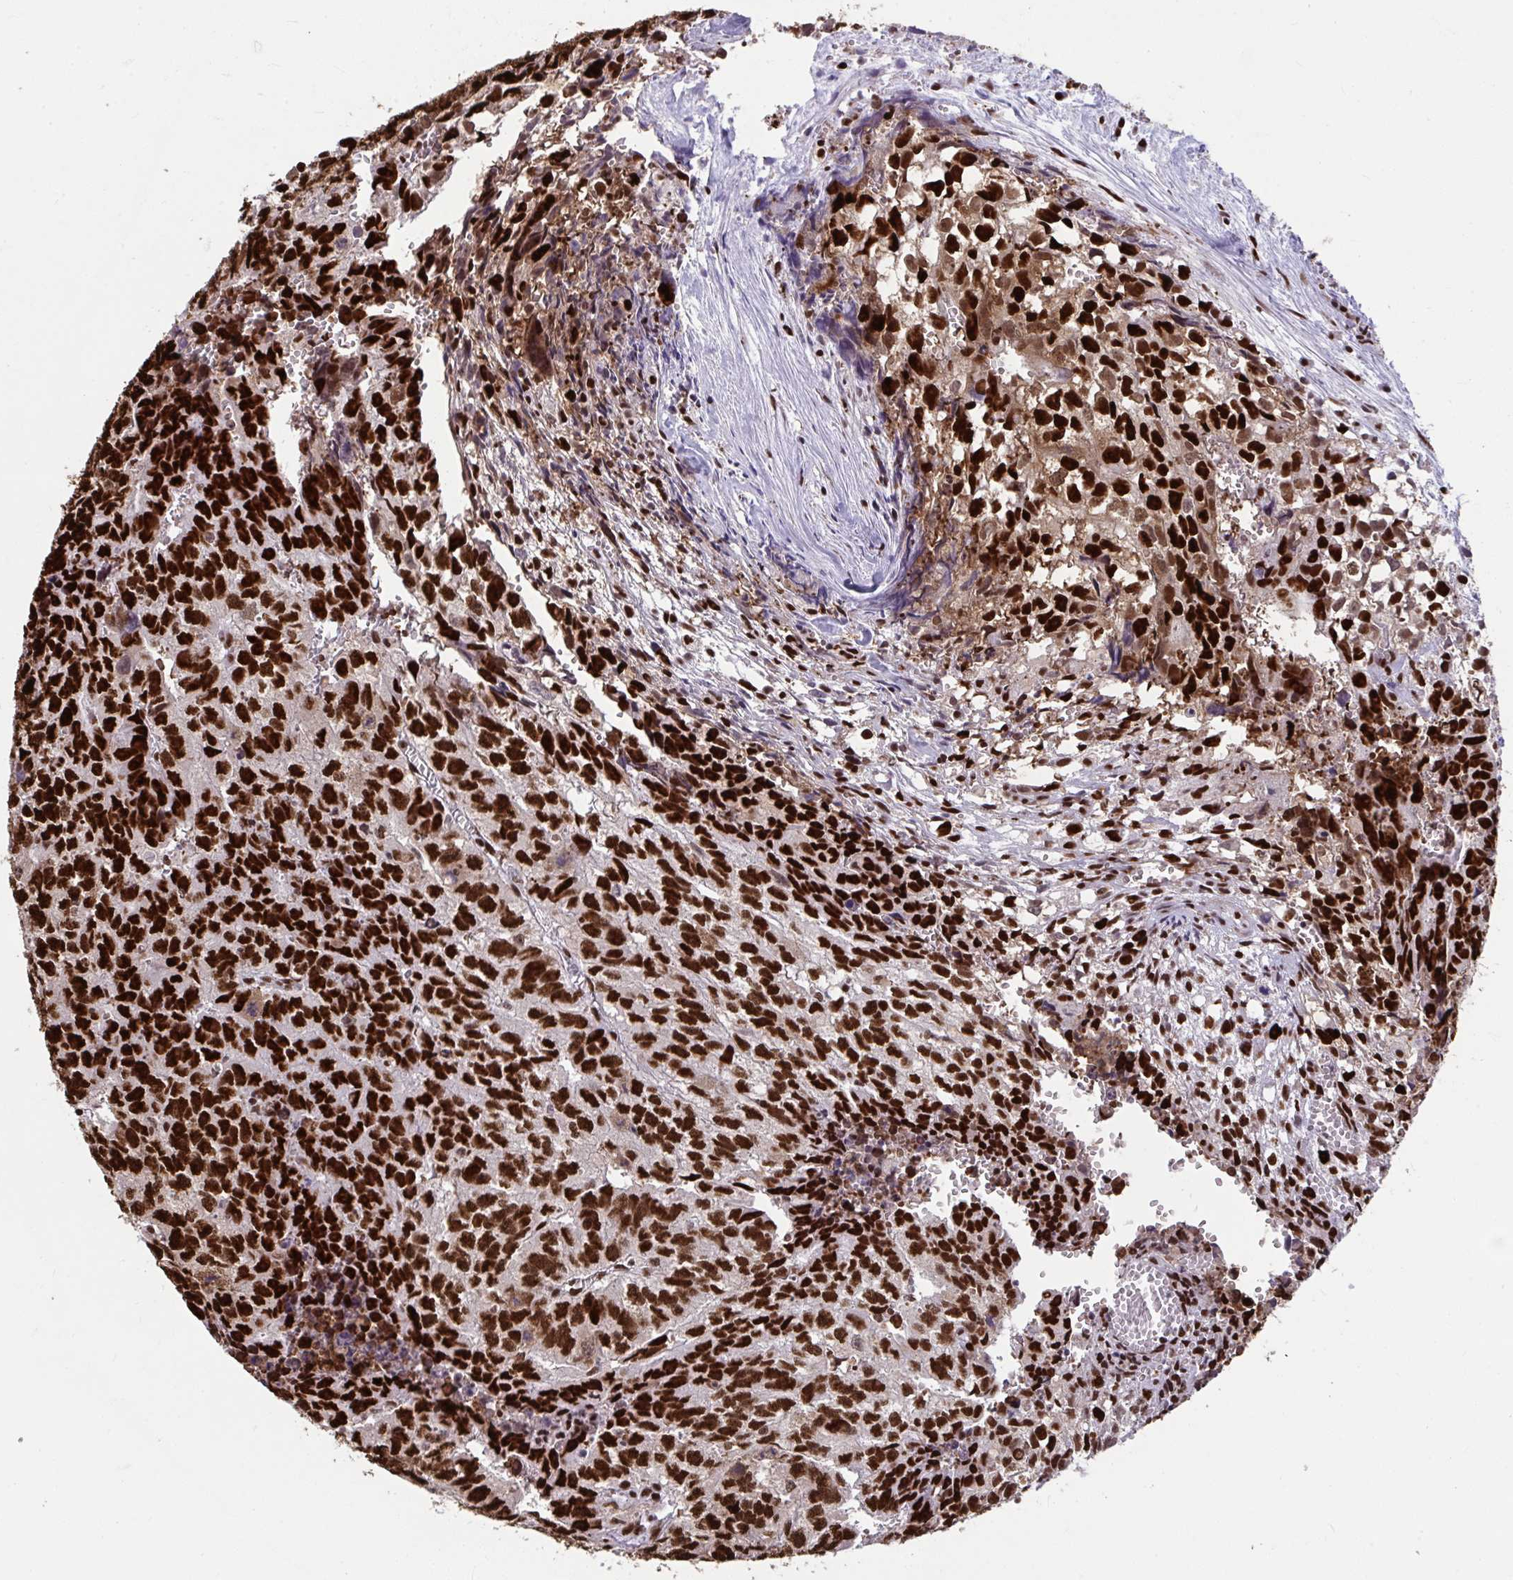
{"staining": {"intensity": "strong", "quantity": ">75%", "location": "nuclear"}, "tissue": "testis cancer", "cell_type": "Tumor cells", "image_type": "cancer", "snomed": [{"axis": "morphology", "description": "Carcinoma, Embryonal, NOS"}, {"axis": "morphology", "description": "Teratoma, malignant, NOS"}, {"axis": "topography", "description": "Testis"}], "caption": "An IHC histopathology image of tumor tissue is shown. Protein staining in brown shows strong nuclear positivity in embryonal carcinoma (testis) within tumor cells.", "gene": "SLC35C2", "patient": {"sex": "male", "age": 24}}